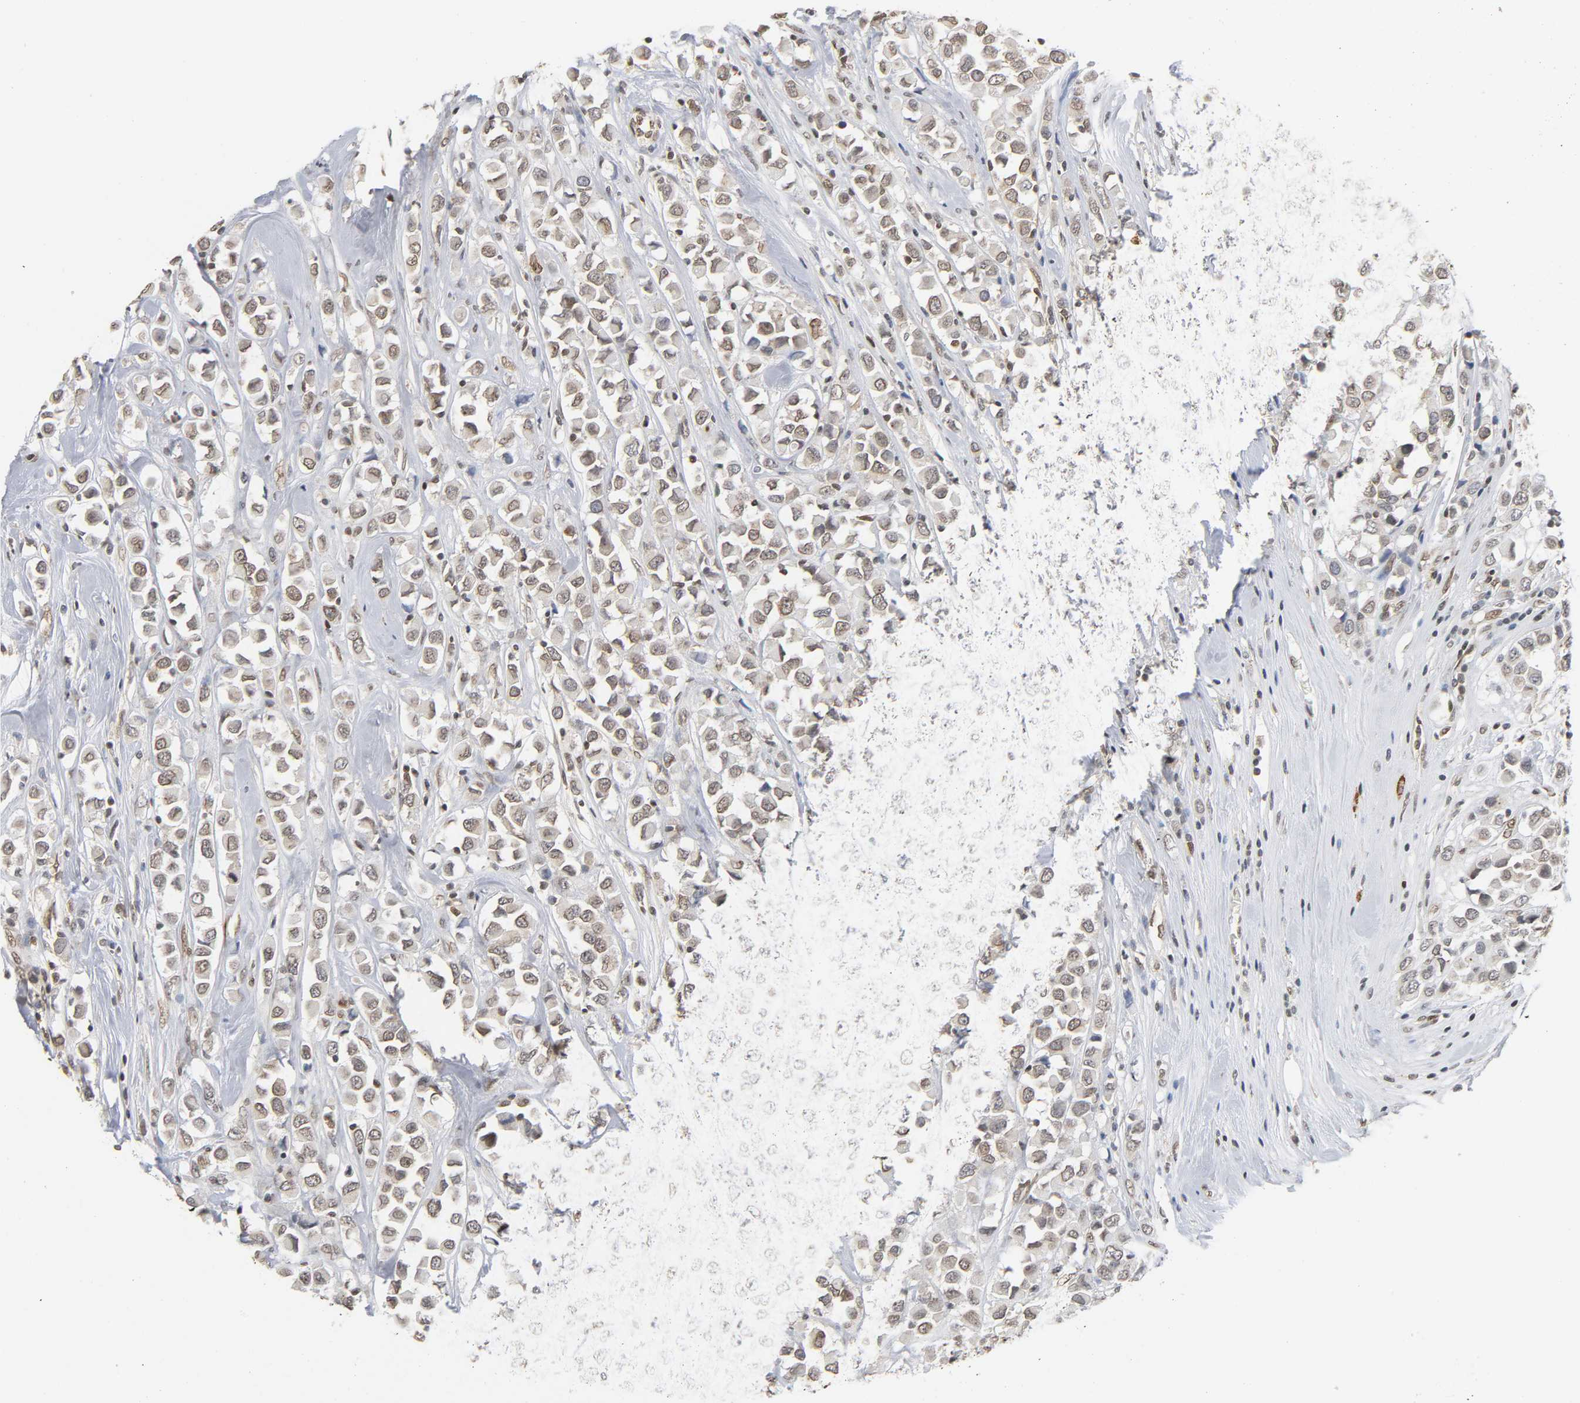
{"staining": {"intensity": "weak", "quantity": ">75%", "location": "nuclear"}, "tissue": "breast cancer", "cell_type": "Tumor cells", "image_type": "cancer", "snomed": [{"axis": "morphology", "description": "Duct carcinoma"}, {"axis": "topography", "description": "Breast"}], "caption": "A low amount of weak nuclear staining is present in approximately >75% of tumor cells in breast cancer tissue.", "gene": "SUMO1", "patient": {"sex": "female", "age": 61}}